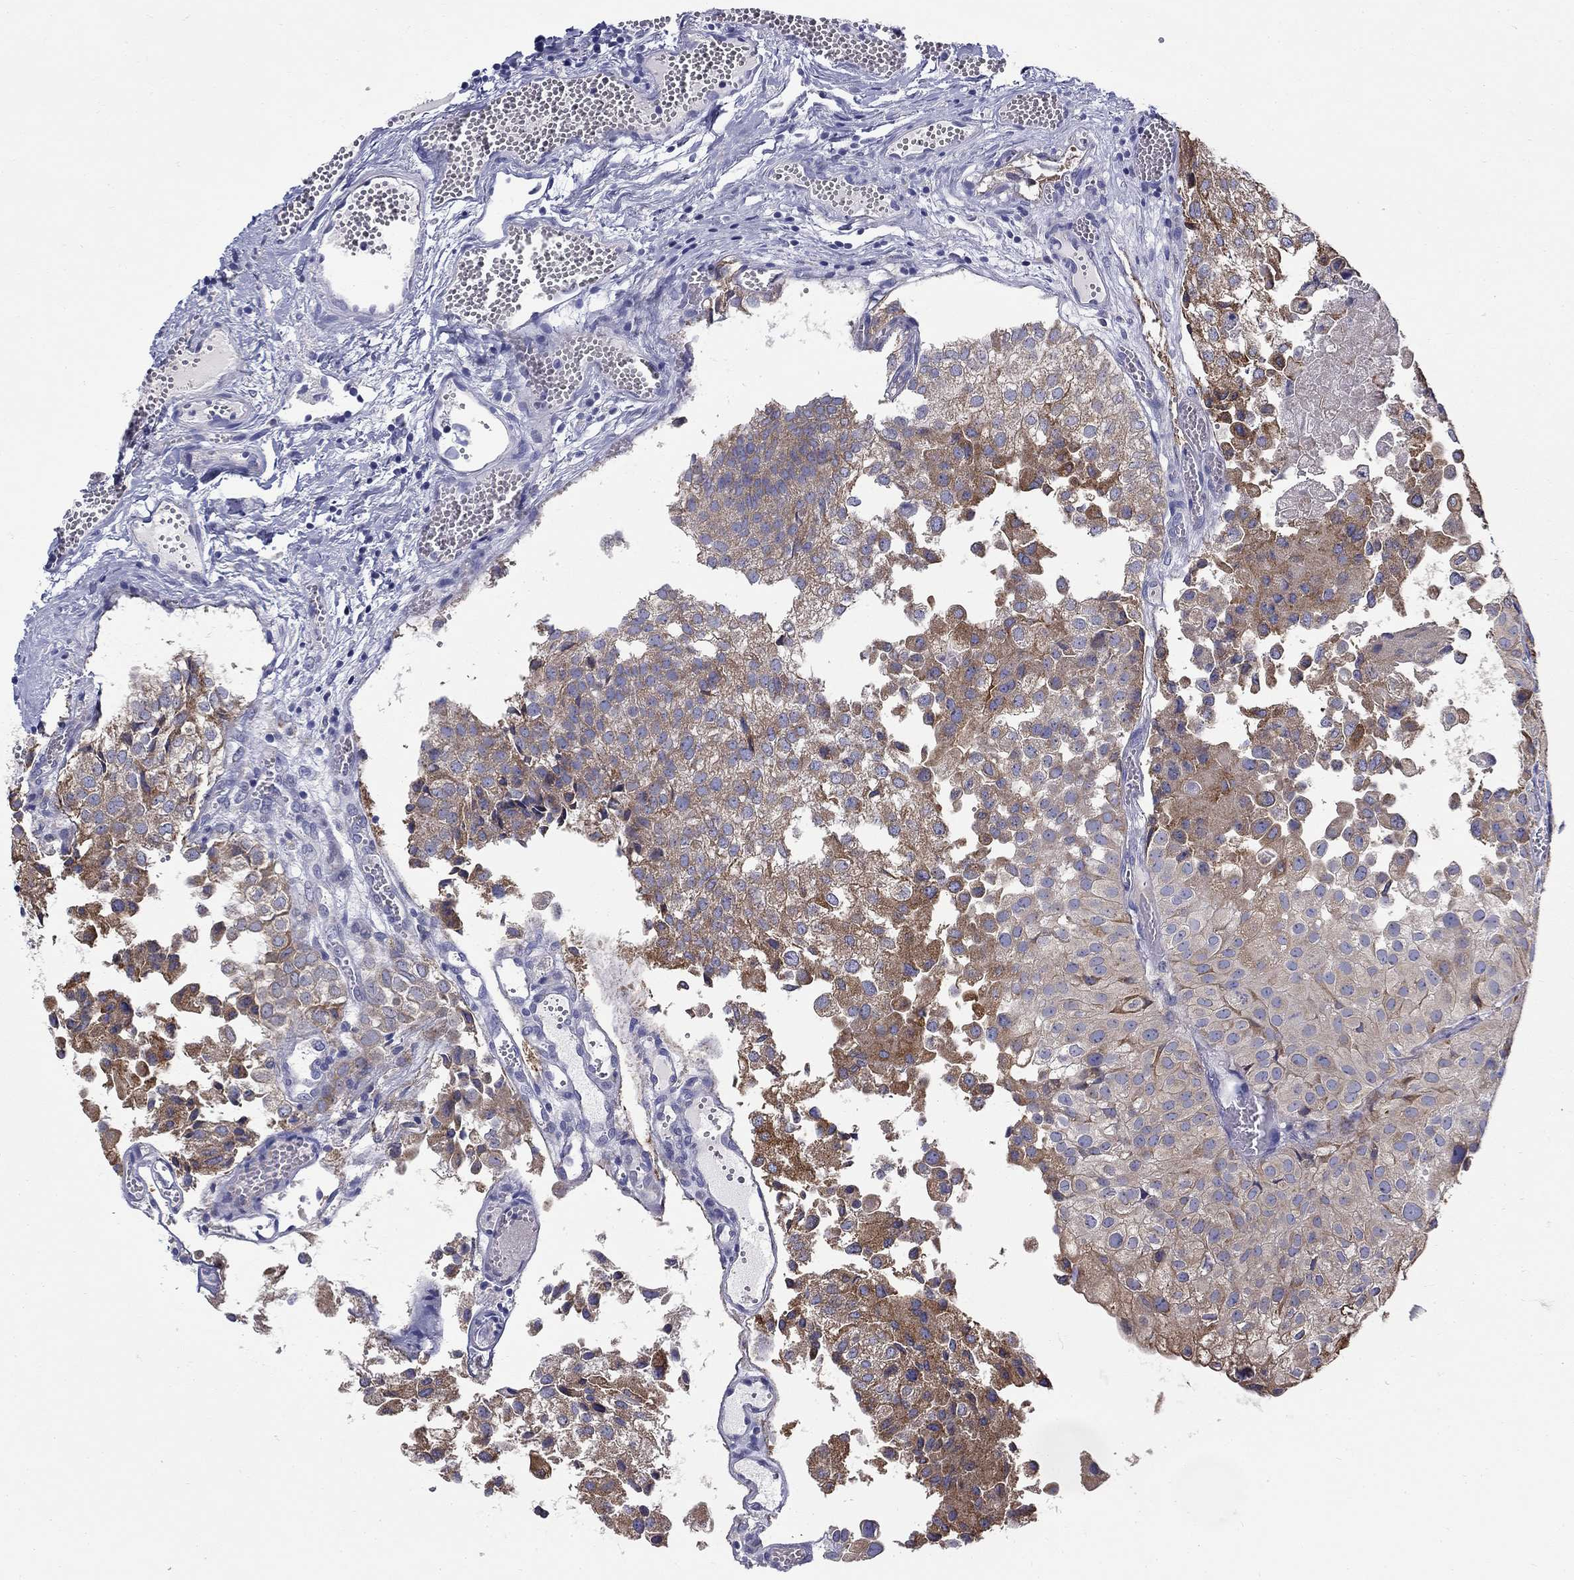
{"staining": {"intensity": "moderate", "quantity": "25%-75%", "location": "cytoplasmic/membranous"}, "tissue": "urothelial cancer", "cell_type": "Tumor cells", "image_type": "cancer", "snomed": [{"axis": "morphology", "description": "Urothelial carcinoma, Low grade"}, {"axis": "topography", "description": "Urinary bladder"}], "caption": "Protein expression analysis of urothelial cancer displays moderate cytoplasmic/membranous expression in about 25%-75% of tumor cells.", "gene": "QRFPR", "patient": {"sex": "female", "age": 78}}